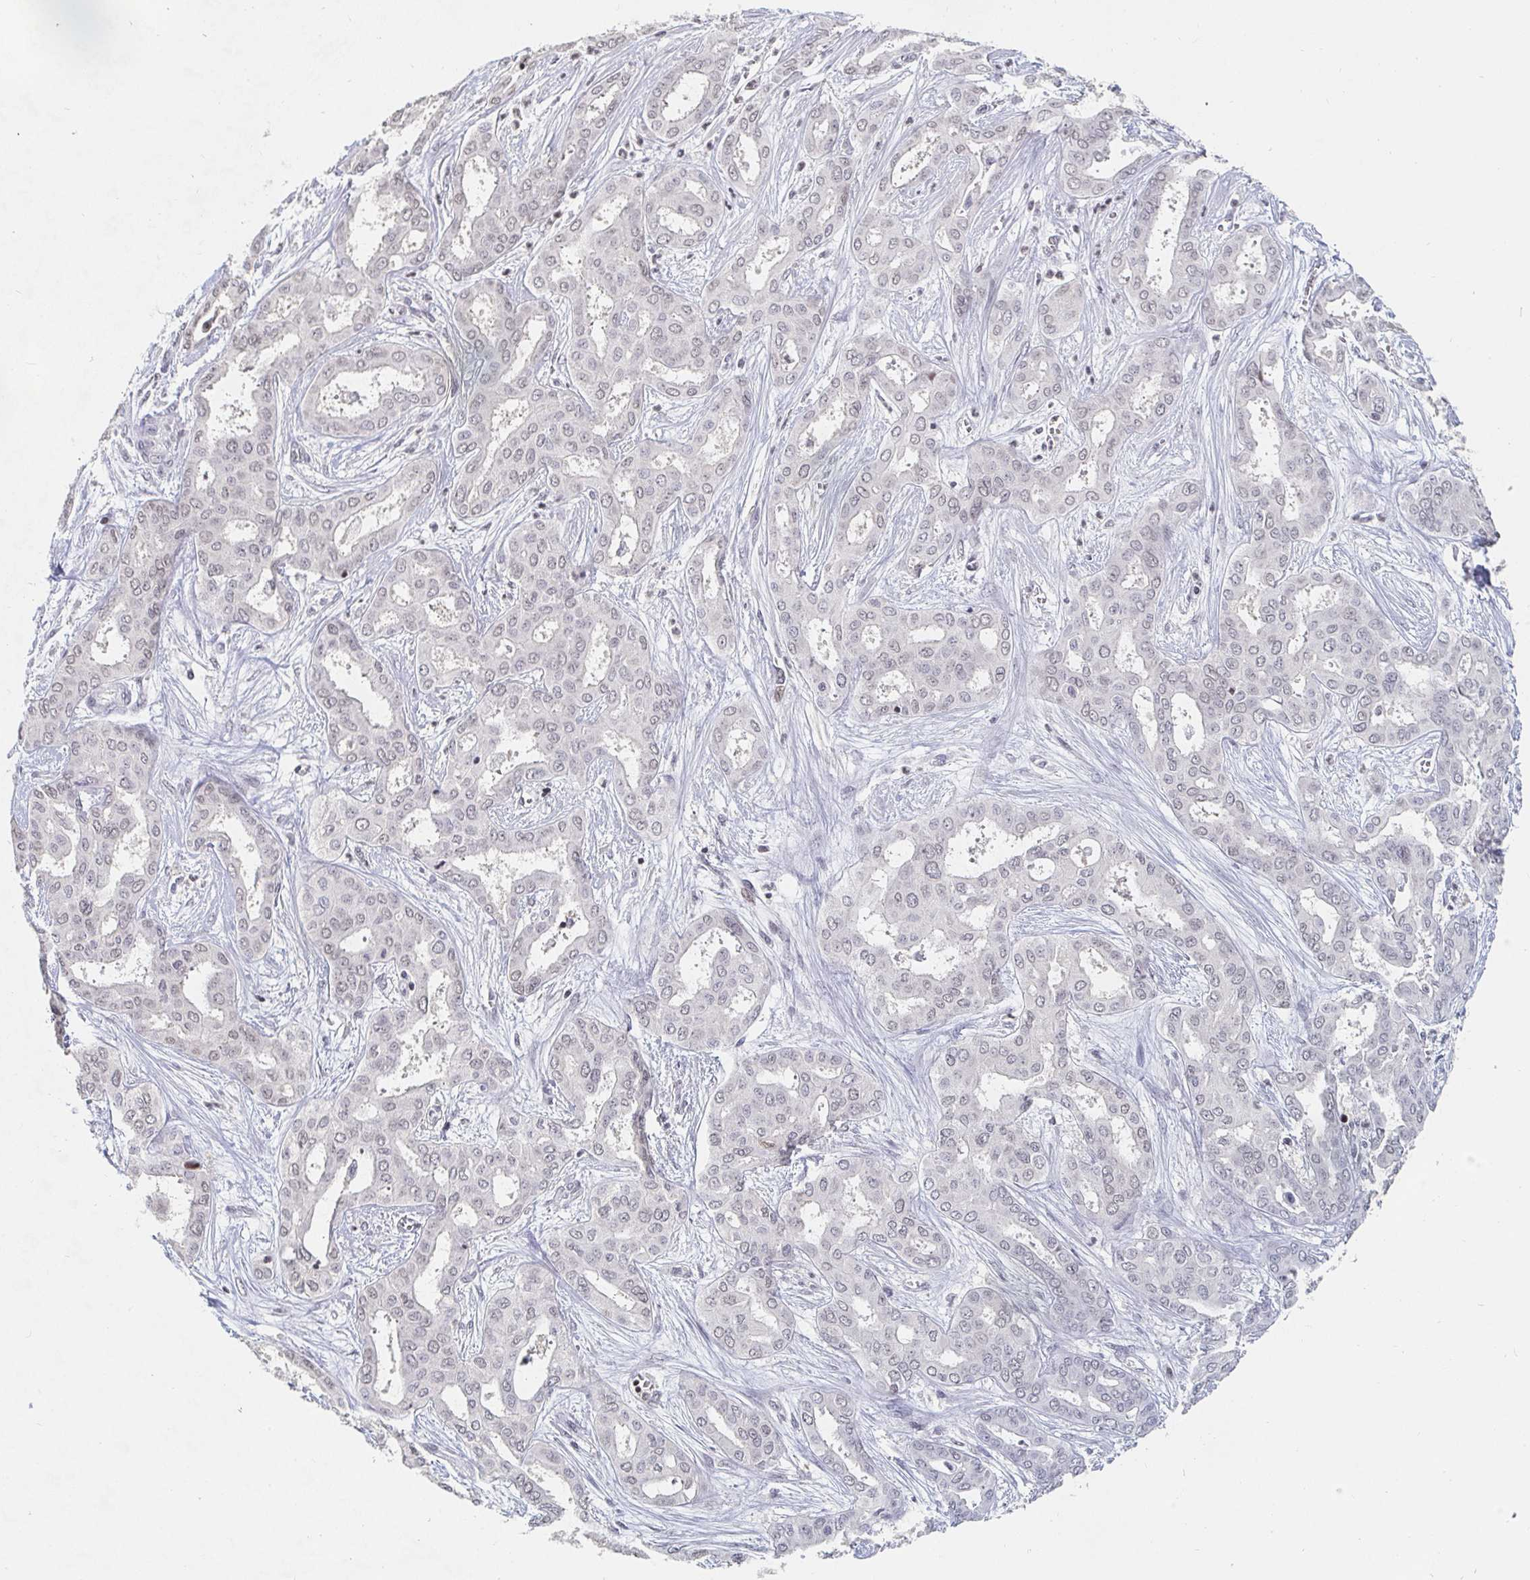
{"staining": {"intensity": "negative", "quantity": "none", "location": "none"}, "tissue": "liver cancer", "cell_type": "Tumor cells", "image_type": "cancer", "snomed": [{"axis": "morphology", "description": "Cholangiocarcinoma"}, {"axis": "topography", "description": "Liver"}], "caption": "Cholangiocarcinoma (liver) stained for a protein using IHC exhibits no expression tumor cells.", "gene": "NME9", "patient": {"sex": "female", "age": 64}}